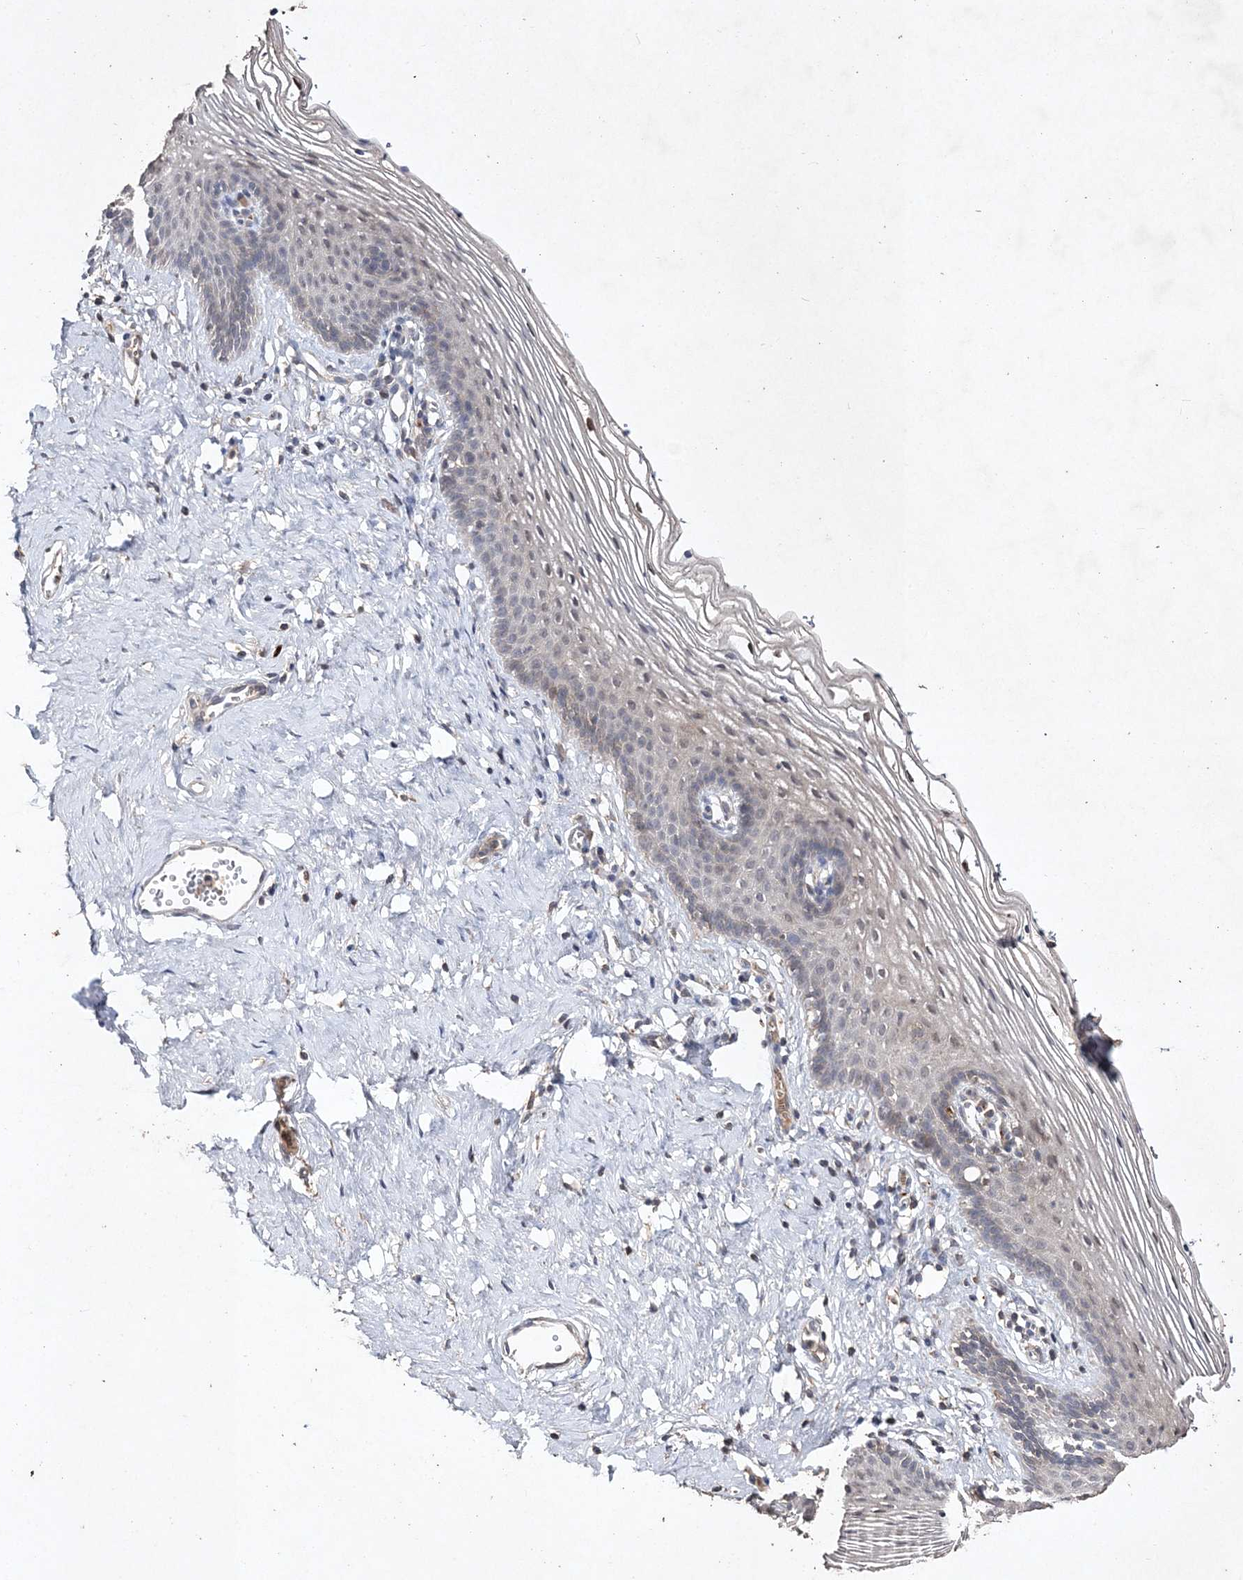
{"staining": {"intensity": "negative", "quantity": "none", "location": "none"}, "tissue": "vagina", "cell_type": "Squamous epithelial cells", "image_type": "normal", "snomed": [{"axis": "morphology", "description": "Normal tissue, NOS"}, {"axis": "topography", "description": "Vagina"}], "caption": "High power microscopy photomicrograph of an IHC image of unremarkable vagina, revealing no significant positivity in squamous epithelial cells. (DAB (3,3'-diaminobenzidine) immunohistochemistry (IHC), high magnification).", "gene": "C3orf38", "patient": {"sex": "female", "age": 32}}